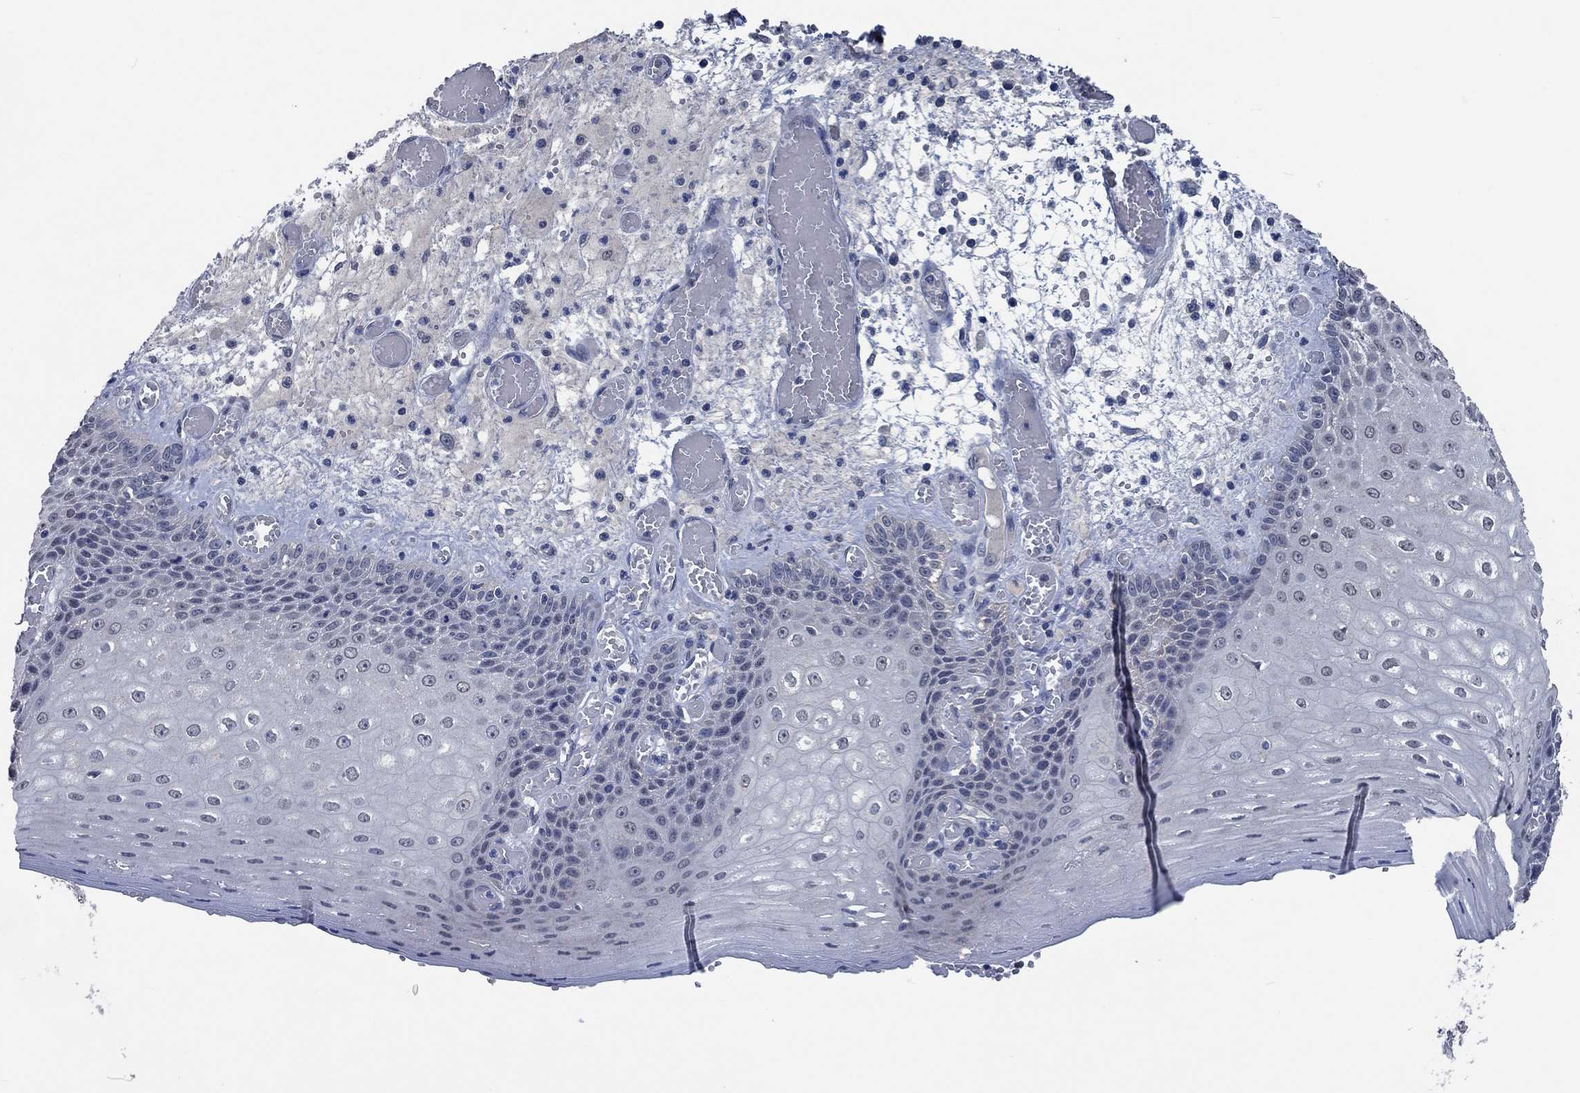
{"staining": {"intensity": "negative", "quantity": "none", "location": "none"}, "tissue": "esophagus", "cell_type": "Squamous epithelial cells", "image_type": "normal", "snomed": [{"axis": "morphology", "description": "Normal tissue, NOS"}, {"axis": "topography", "description": "Esophagus"}], "caption": "Immunohistochemistry micrograph of benign esophagus stained for a protein (brown), which reveals no expression in squamous epithelial cells.", "gene": "OBSCN", "patient": {"sex": "male", "age": 58}}